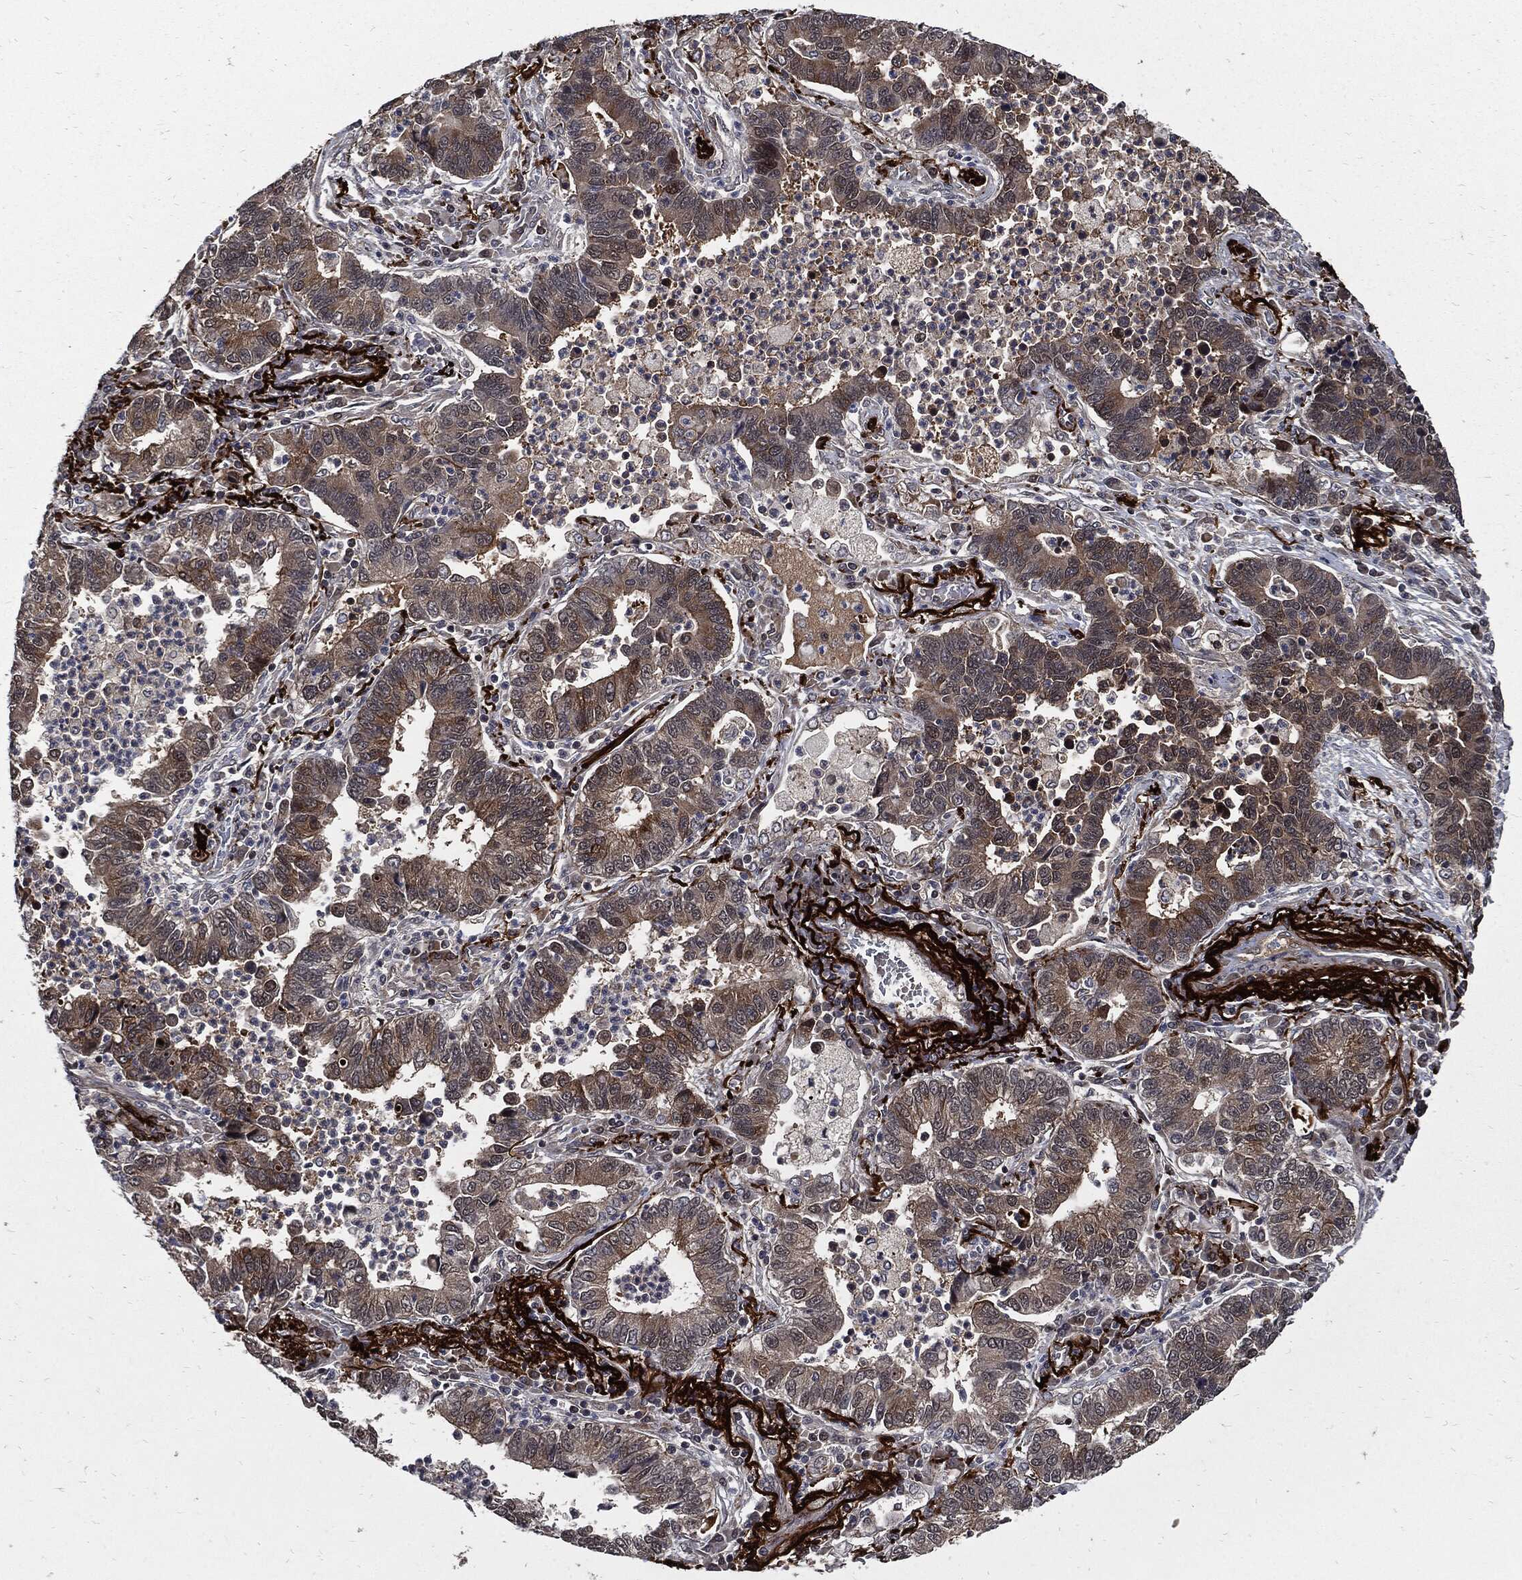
{"staining": {"intensity": "moderate", "quantity": "25%-75%", "location": "cytoplasmic/membranous"}, "tissue": "lung cancer", "cell_type": "Tumor cells", "image_type": "cancer", "snomed": [{"axis": "morphology", "description": "Adenocarcinoma, NOS"}, {"axis": "topography", "description": "Lung"}], "caption": "Protein staining demonstrates moderate cytoplasmic/membranous positivity in about 25%-75% of tumor cells in lung adenocarcinoma. (Stains: DAB in brown, nuclei in blue, Microscopy: brightfield microscopy at high magnification).", "gene": "CLU", "patient": {"sex": "female", "age": 57}}